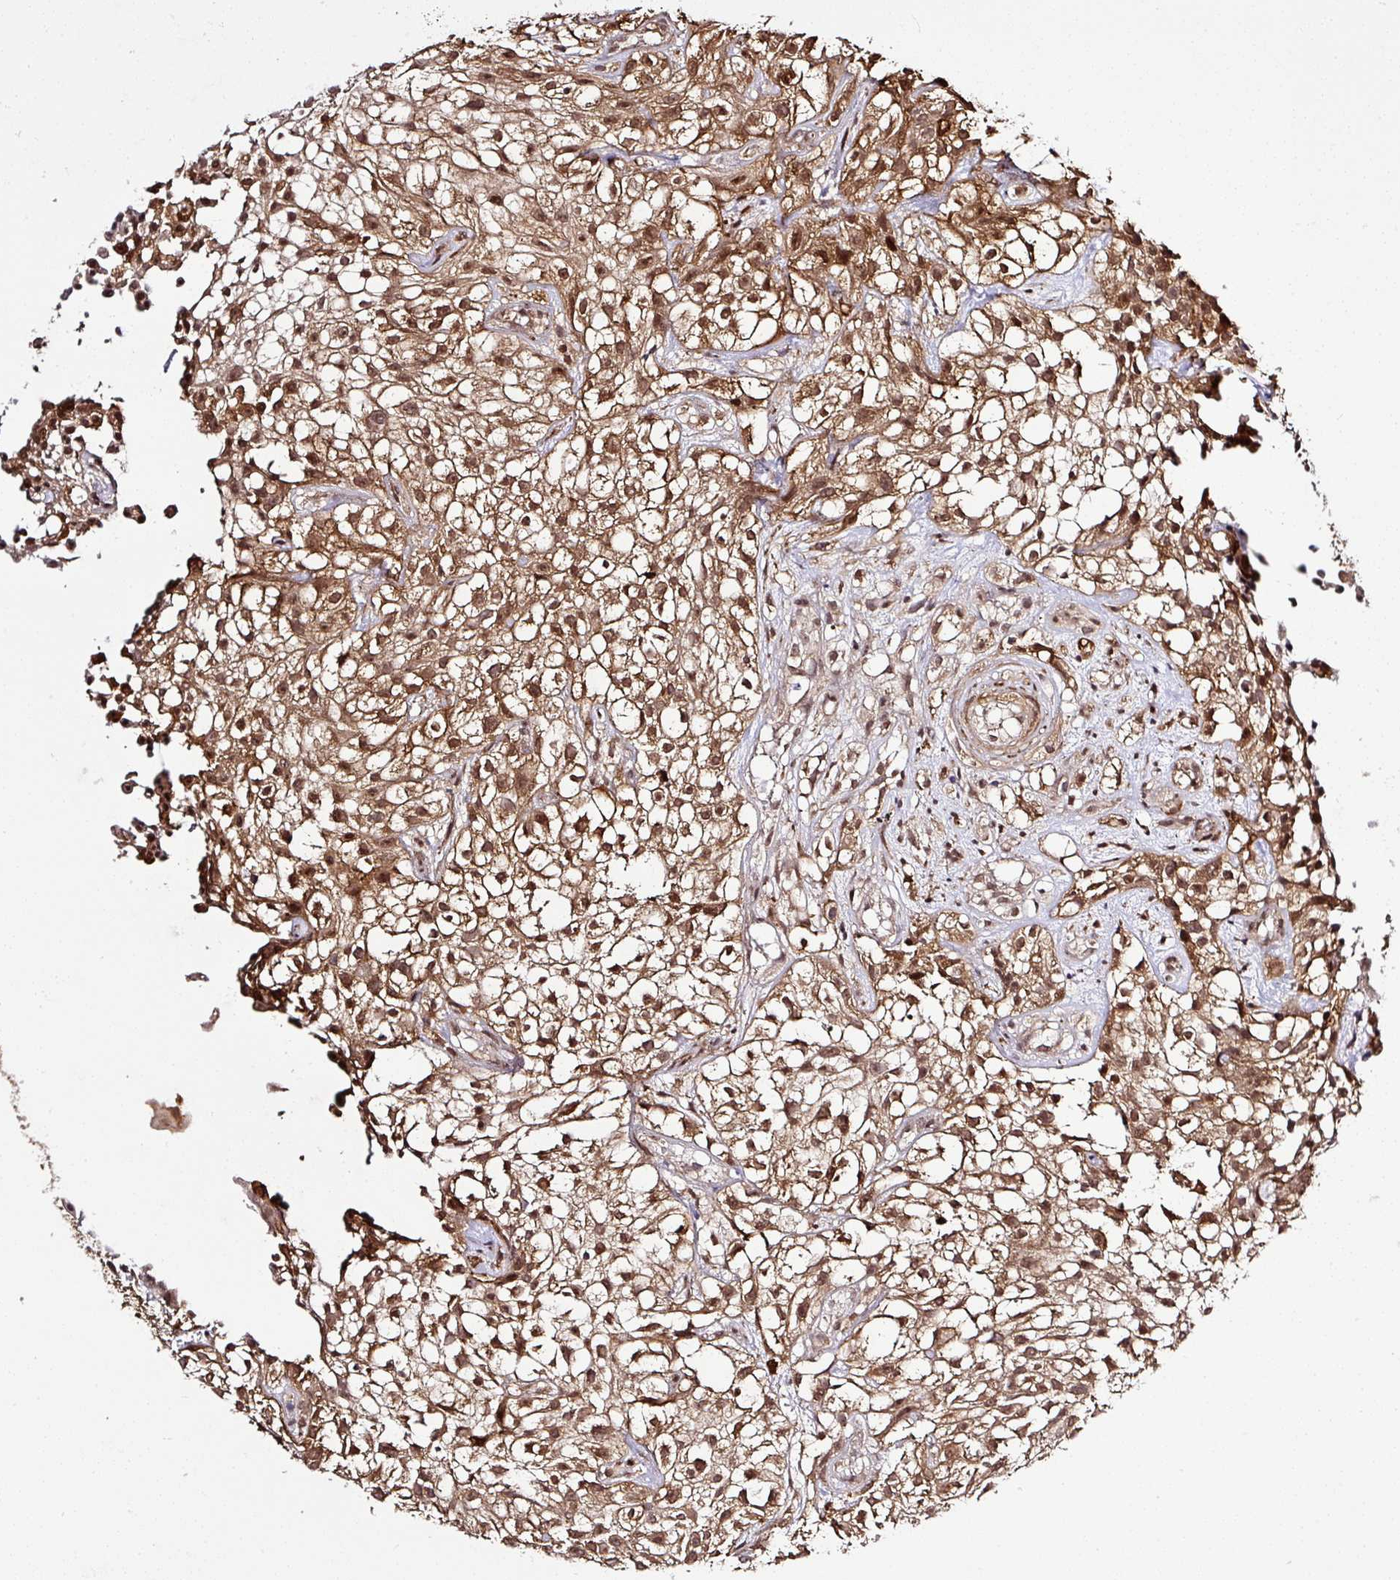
{"staining": {"intensity": "moderate", "quantity": ">75%", "location": "cytoplasmic/membranous,nuclear"}, "tissue": "urothelial cancer", "cell_type": "Tumor cells", "image_type": "cancer", "snomed": [{"axis": "morphology", "description": "Urothelial carcinoma, High grade"}, {"axis": "topography", "description": "Urinary bladder"}], "caption": "Urothelial cancer tissue shows moderate cytoplasmic/membranous and nuclear expression in about >75% of tumor cells Ihc stains the protein of interest in brown and the nuclei are stained blue.", "gene": "FAM153A", "patient": {"sex": "male", "age": 56}}